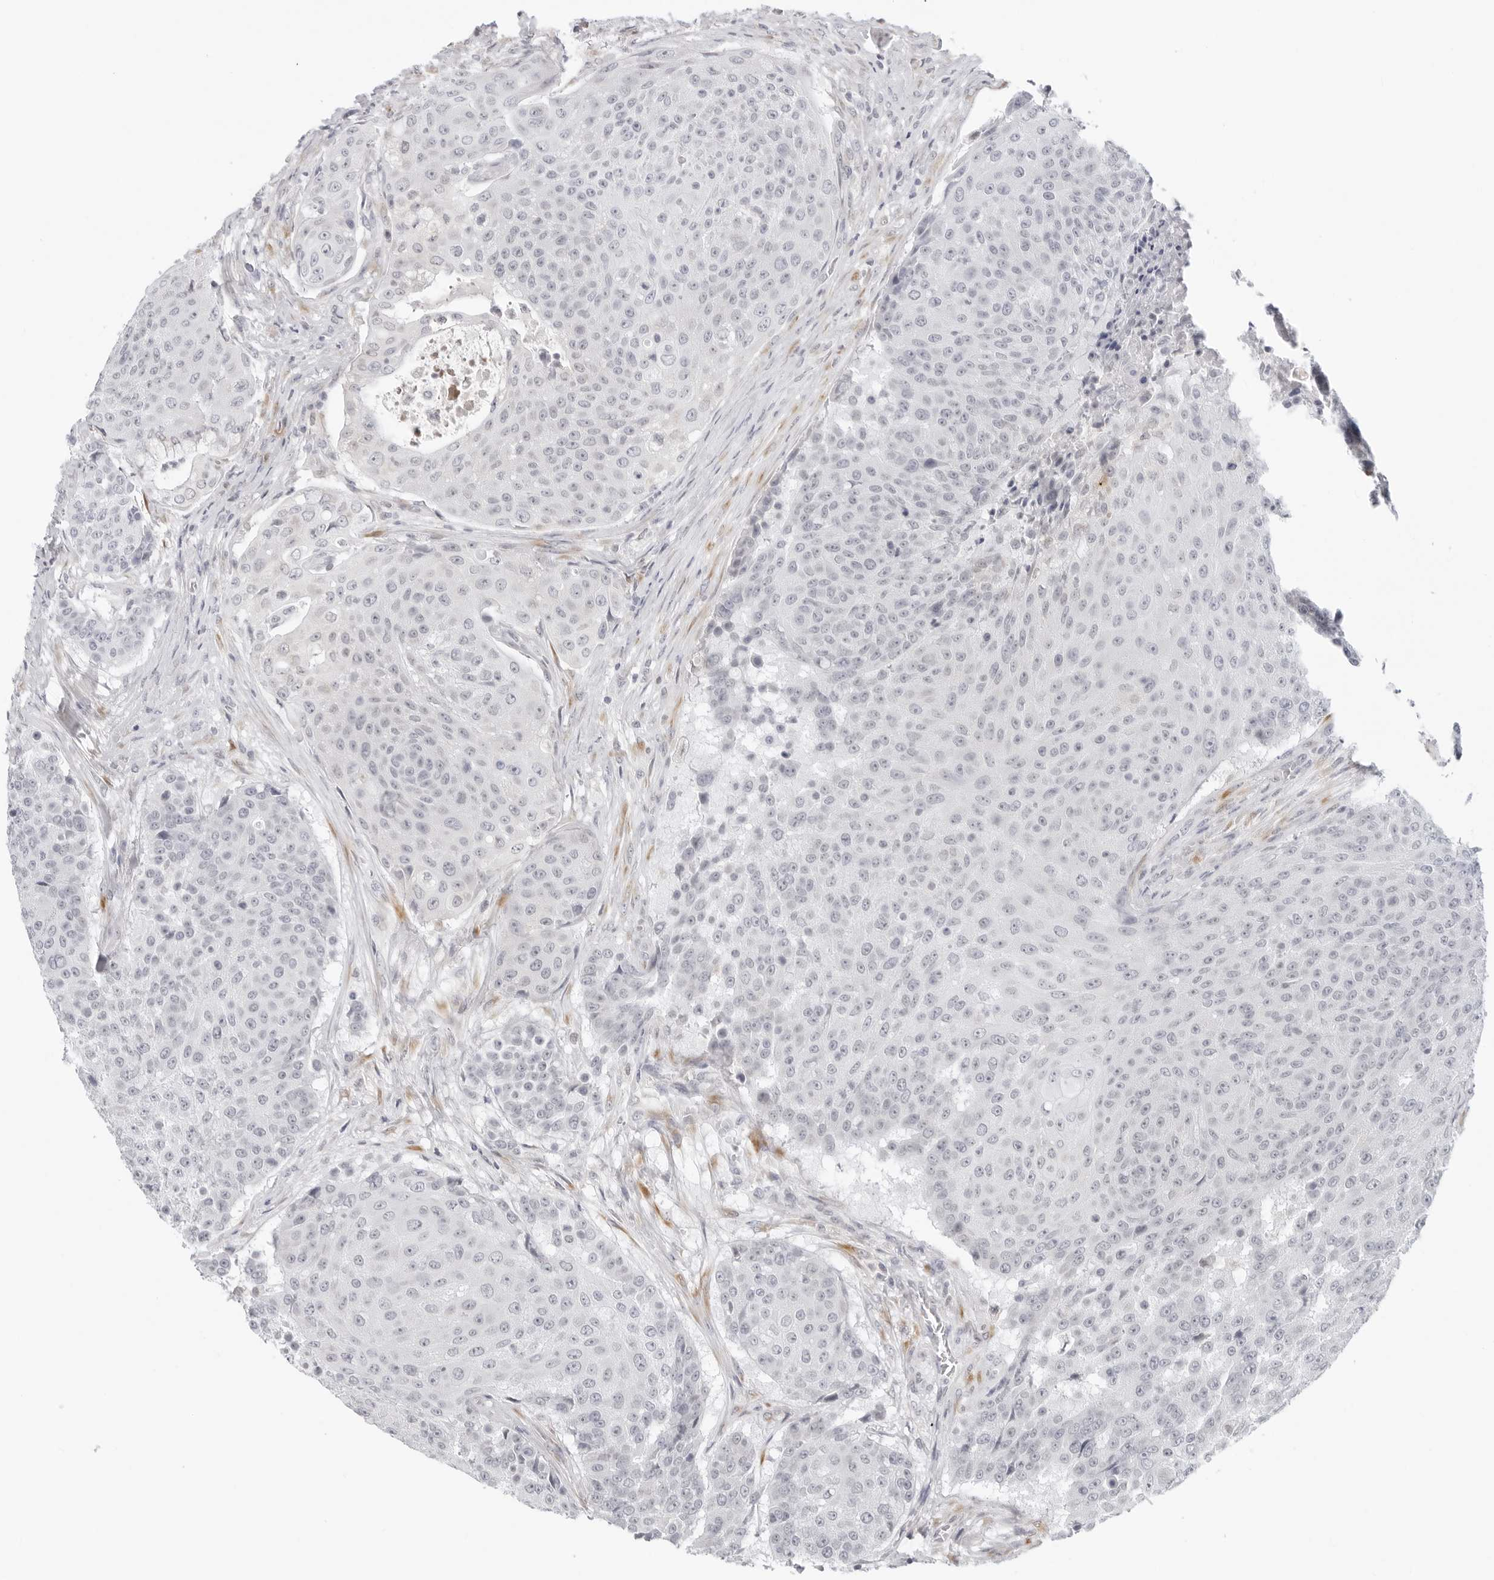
{"staining": {"intensity": "negative", "quantity": "none", "location": "none"}, "tissue": "urothelial cancer", "cell_type": "Tumor cells", "image_type": "cancer", "snomed": [{"axis": "morphology", "description": "Urothelial carcinoma, High grade"}, {"axis": "topography", "description": "Urinary bladder"}], "caption": "A high-resolution histopathology image shows immunohistochemistry (IHC) staining of urothelial carcinoma (high-grade), which shows no significant staining in tumor cells.", "gene": "EDN2", "patient": {"sex": "female", "age": 63}}